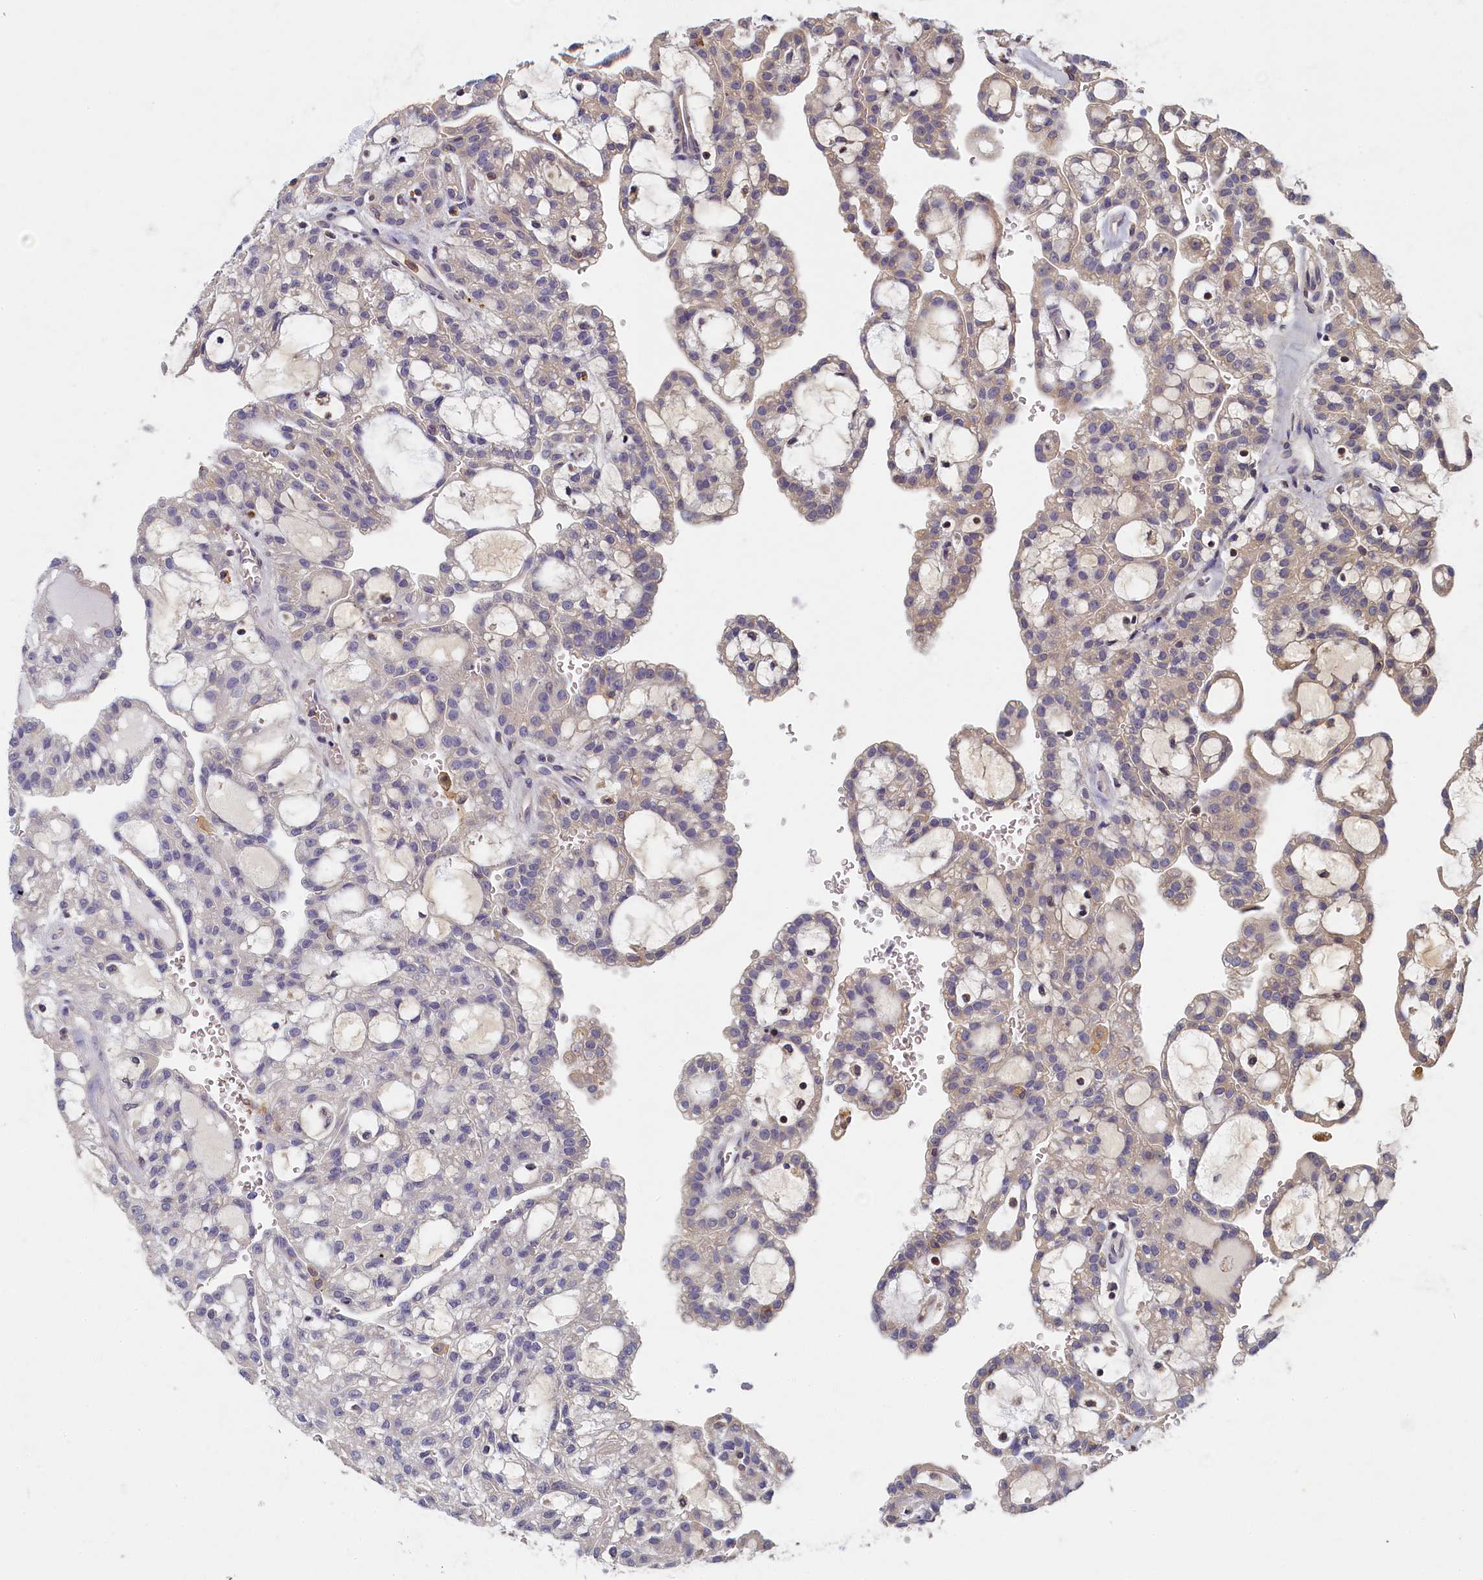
{"staining": {"intensity": "weak", "quantity": "<25%", "location": "cytoplasmic/membranous"}, "tissue": "renal cancer", "cell_type": "Tumor cells", "image_type": "cancer", "snomed": [{"axis": "morphology", "description": "Adenocarcinoma, NOS"}, {"axis": "topography", "description": "Kidney"}], "caption": "The immunohistochemistry (IHC) micrograph has no significant staining in tumor cells of renal cancer (adenocarcinoma) tissue.", "gene": "TBCB", "patient": {"sex": "male", "age": 63}}